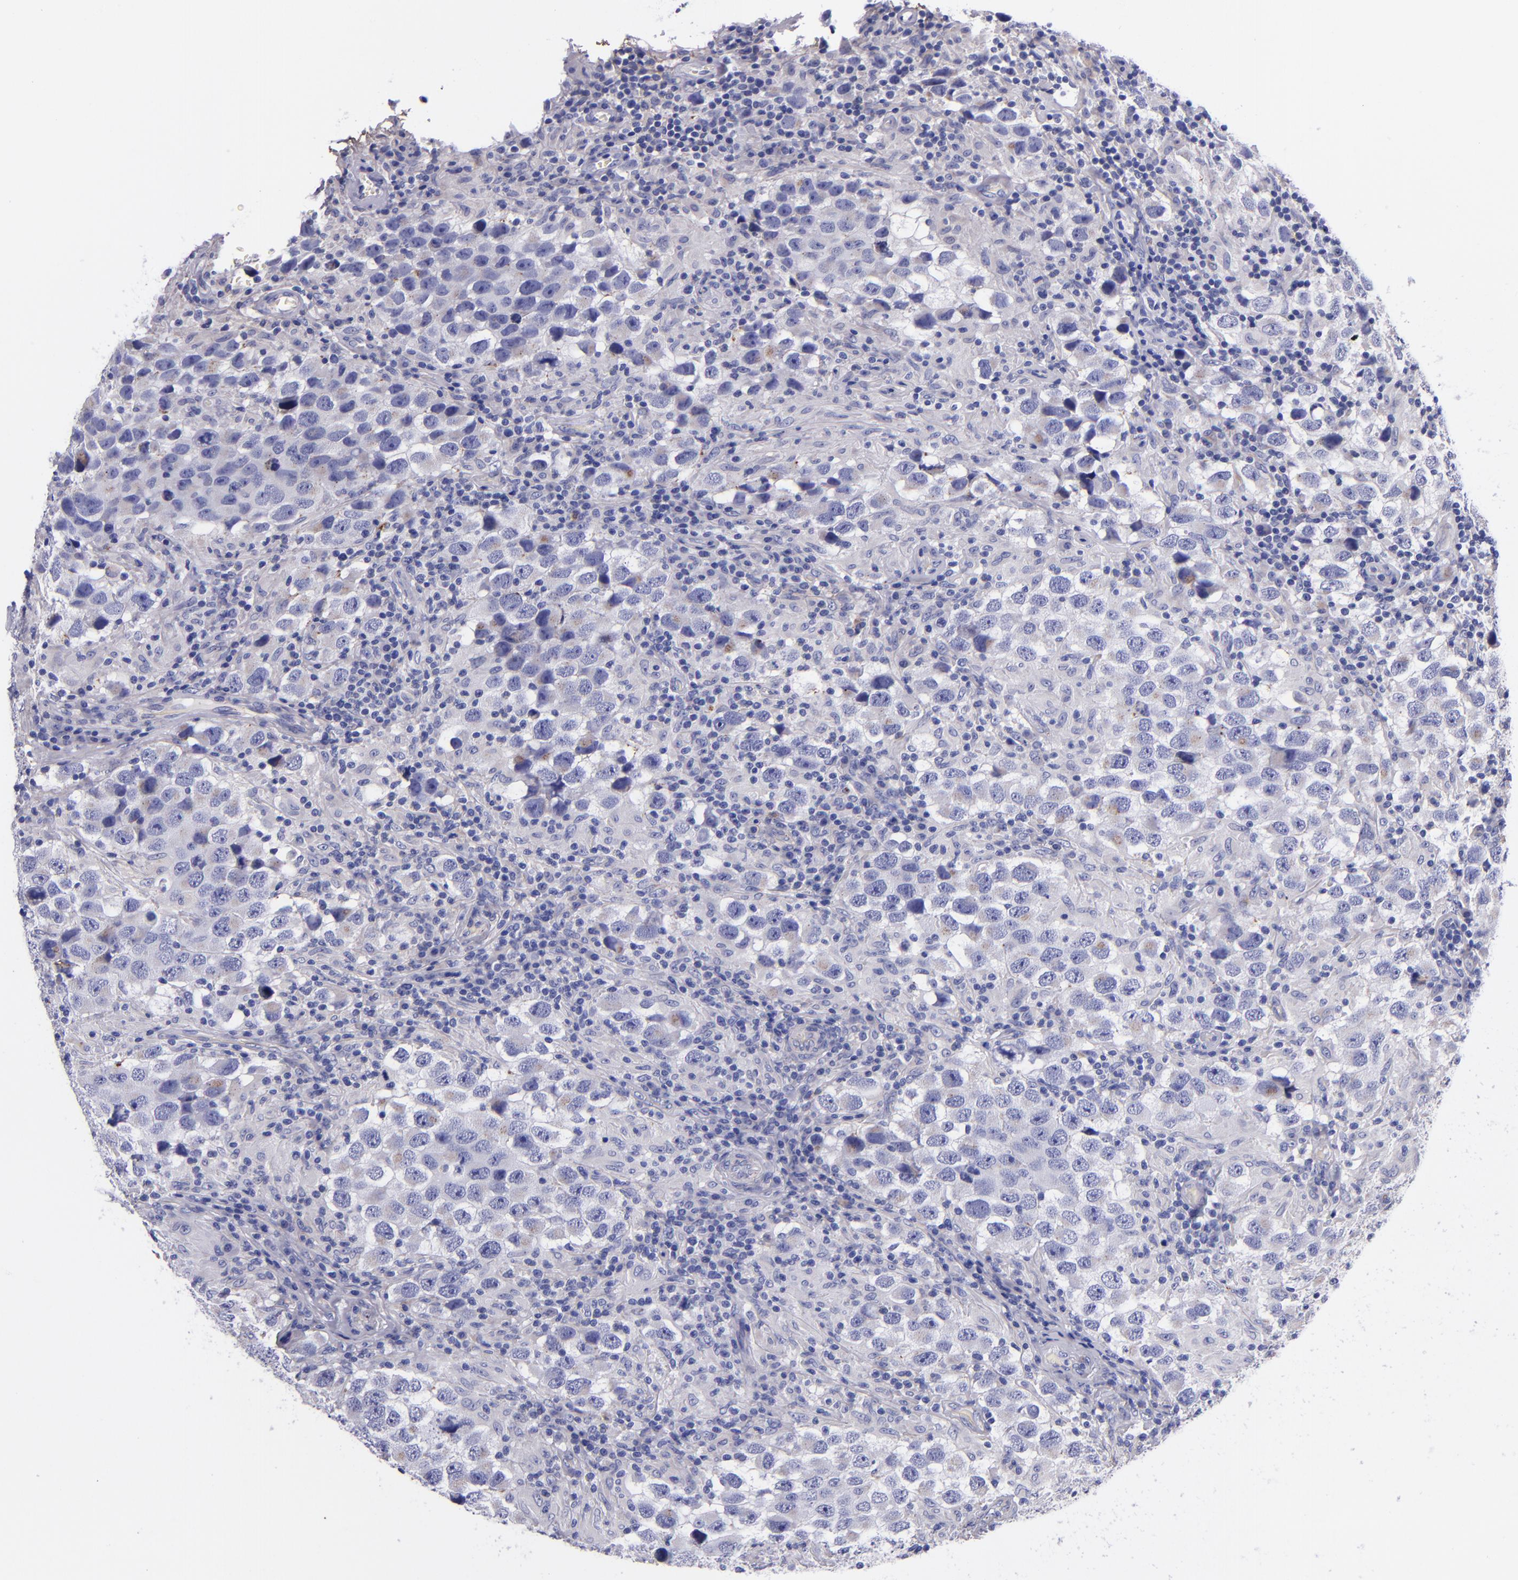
{"staining": {"intensity": "negative", "quantity": "none", "location": "none"}, "tissue": "testis cancer", "cell_type": "Tumor cells", "image_type": "cancer", "snomed": [{"axis": "morphology", "description": "Carcinoma, Embryonal, NOS"}, {"axis": "topography", "description": "Testis"}], "caption": "Testis embryonal carcinoma was stained to show a protein in brown. There is no significant expression in tumor cells.", "gene": "IVL", "patient": {"sex": "male", "age": 21}}